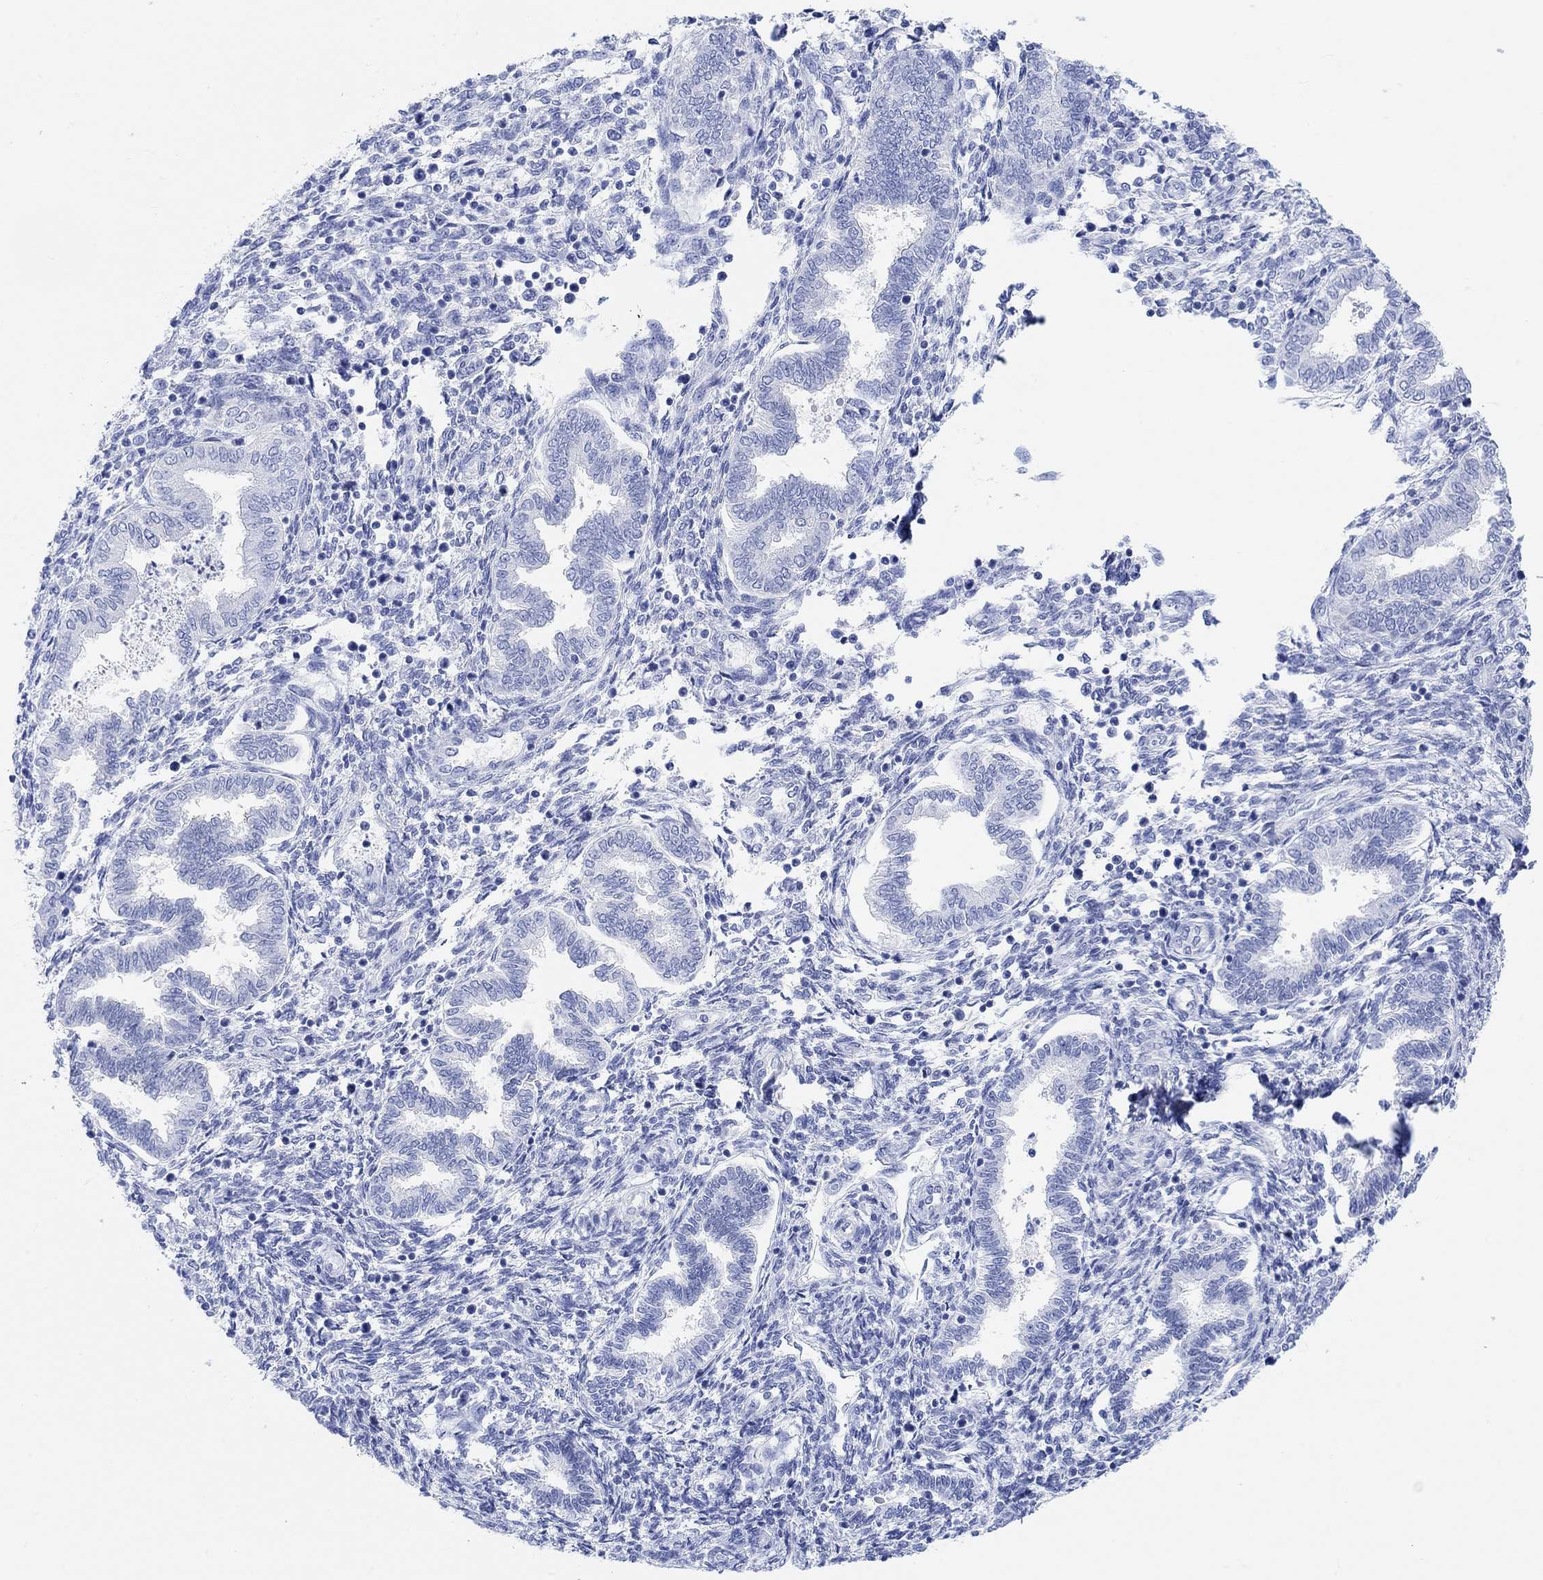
{"staining": {"intensity": "negative", "quantity": "none", "location": "none"}, "tissue": "endometrium", "cell_type": "Cells in endometrial stroma", "image_type": "normal", "snomed": [{"axis": "morphology", "description": "Normal tissue, NOS"}, {"axis": "topography", "description": "Endometrium"}], "caption": "Cells in endometrial stroma show no significant protein staining in unremarkable endometrium. The staining is performed using DAB (3,3'-diaminobenzidine) brown chromogen with nuclei counter-stained in using hematoxylin.", "gene": "ANKRD33", "patient": {"sex": "female", "age": 42}}